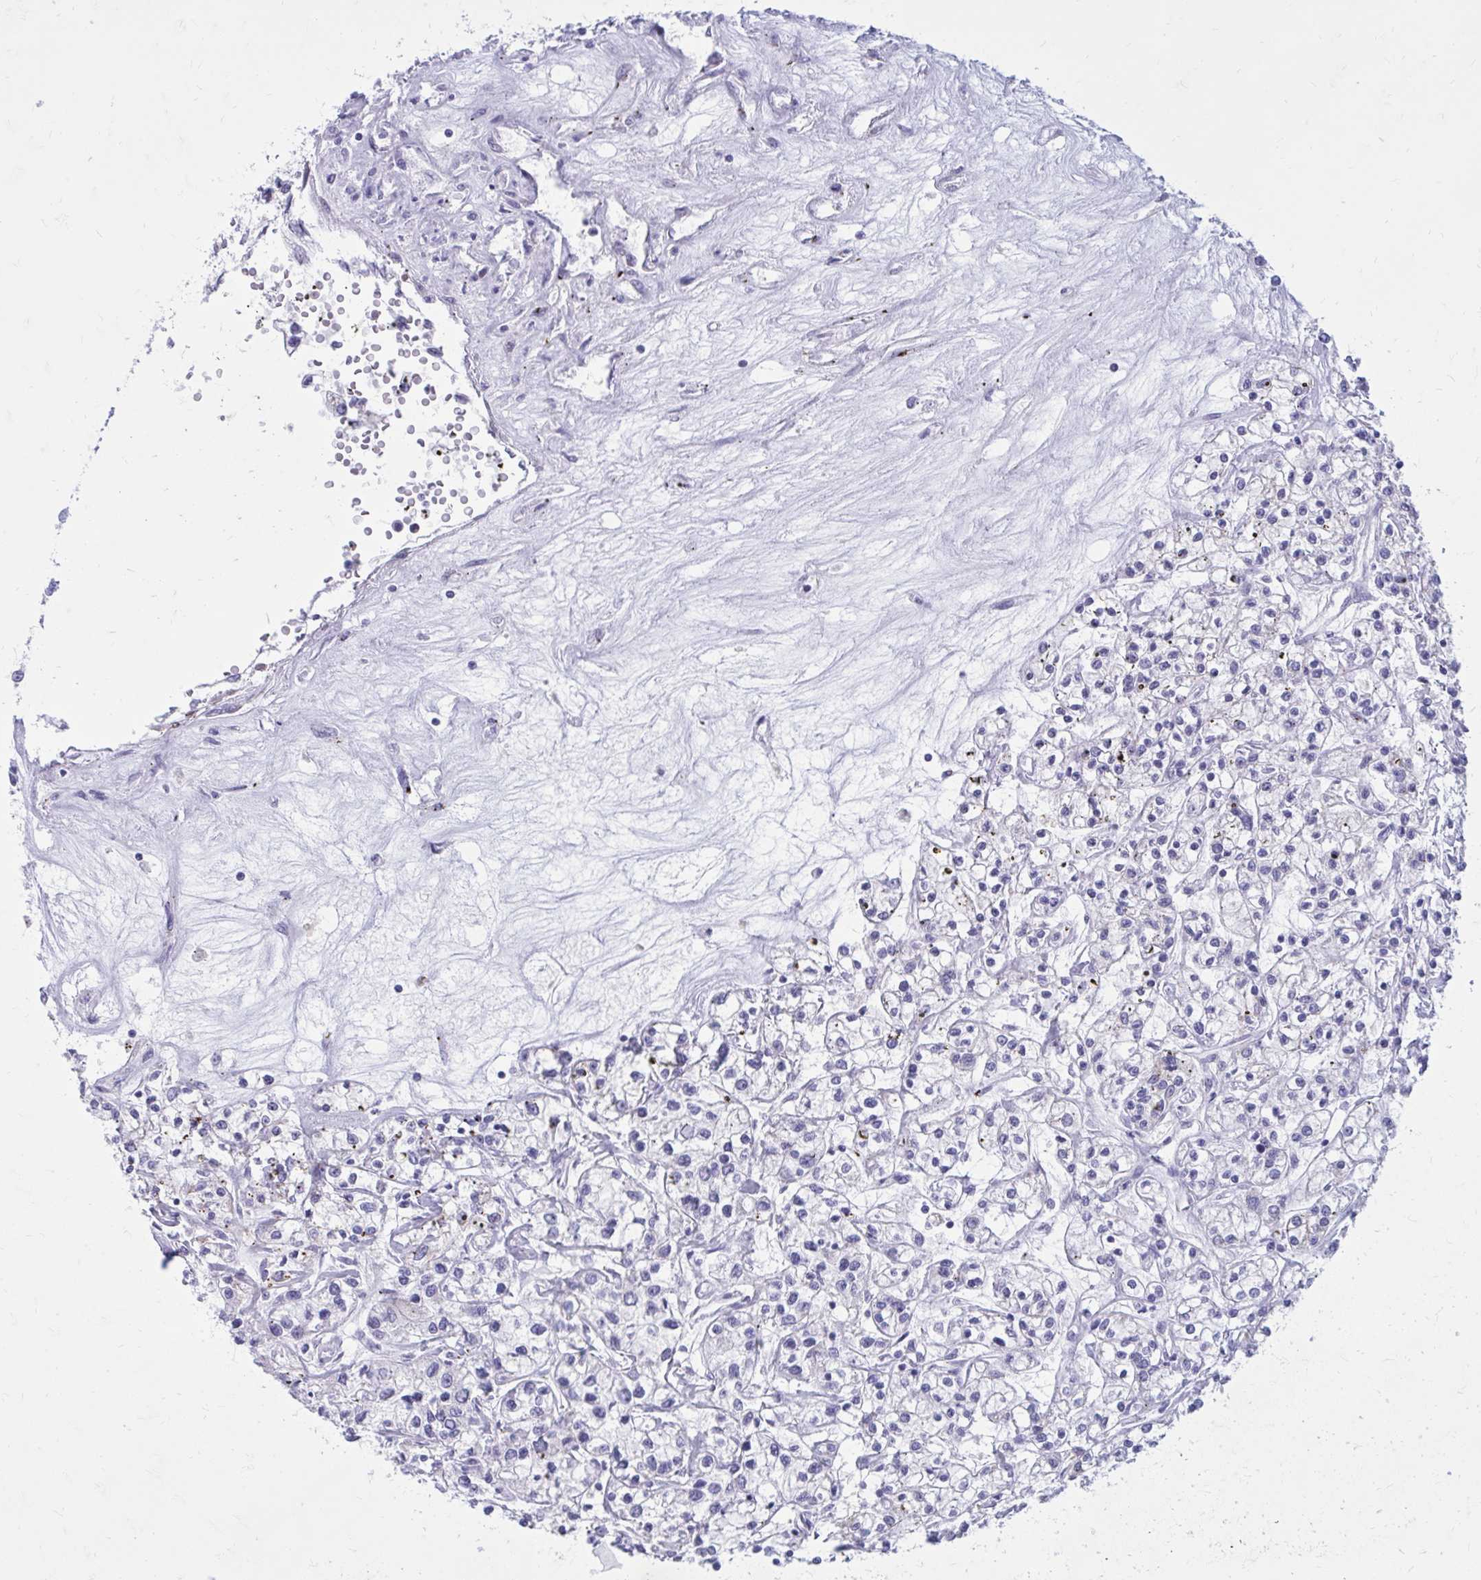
{"staining": {"intensity": "negative", "quantity": "none", "location": "none"}, "tissue": "renal cancer", "cell_type": "Tumor cells", "image_type": "cancer", "snomed": [{"axis": "morphology", "description": "Adenocarcinoma, NOS"}, {"axis": "topography", "description": "Kidney"}], "caption": "Photomicrograph shows no significant protein expression in tumor cells of renal cancer. (Stains: DAB IHC with hematoxylin counter stain, Microscopy: brightfield microscopy at high magnification).", "gene": "PROSER1", "patient": {"sex": "female", "age": 59}}